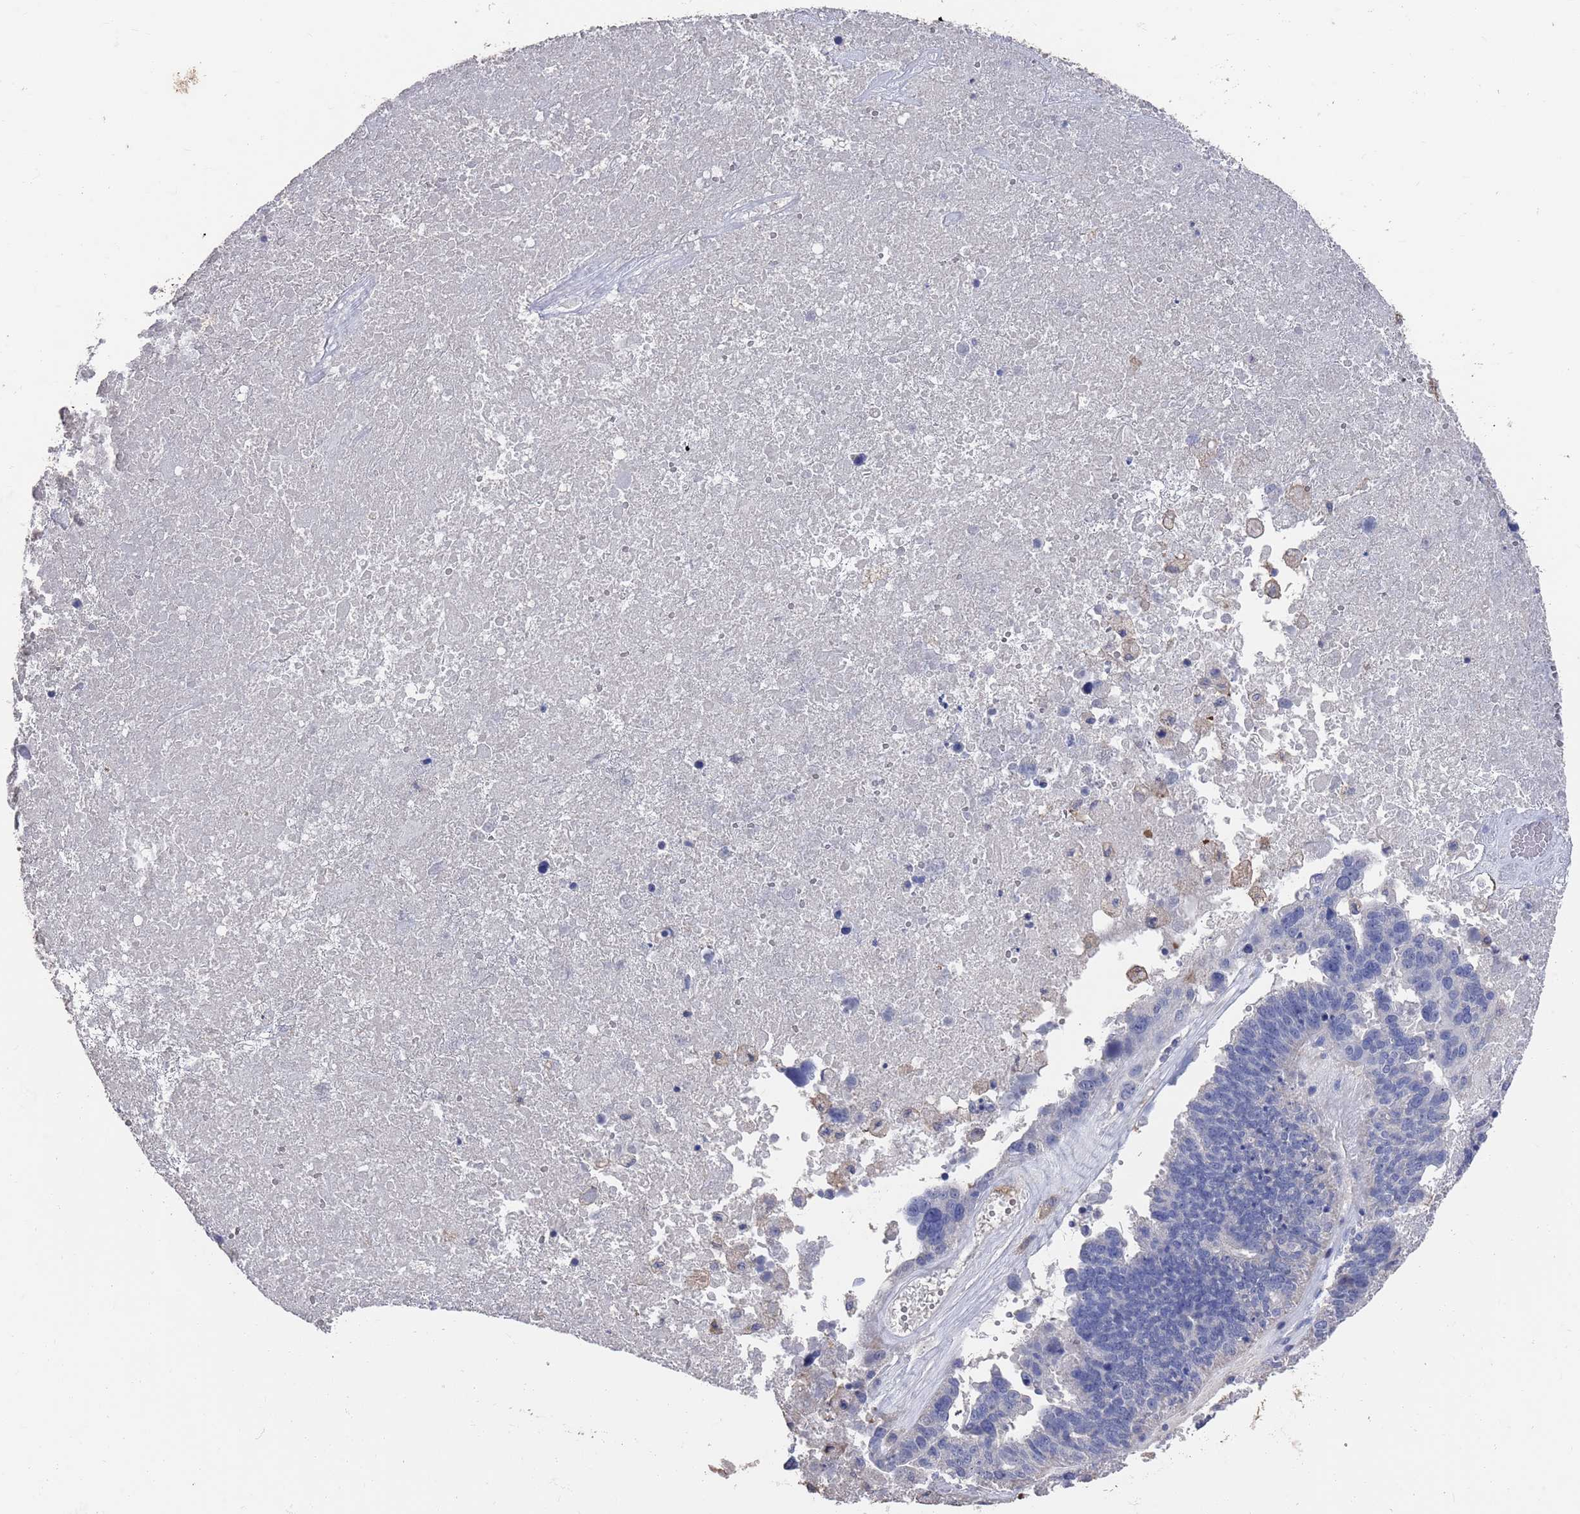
{"staining": {"intensity": "negative", "quantity": "none", "location": "none"}, "tissue": "ovarian cancer", "cell_type": "Tumor cells", "image_type": "cancer", "snomed": [{"axis": "morphology", "description": "Cystadenocarcinoma, serous, NOS"}, {"axis": "topography", "description": "Ovary"}], "caption": "A photomicrograph of human ovarian serous cystadenocarcinoma is negative for staining in tumor cells.", "gene": "BTBD18", "patient": {"sex": "female", "age": 59}}